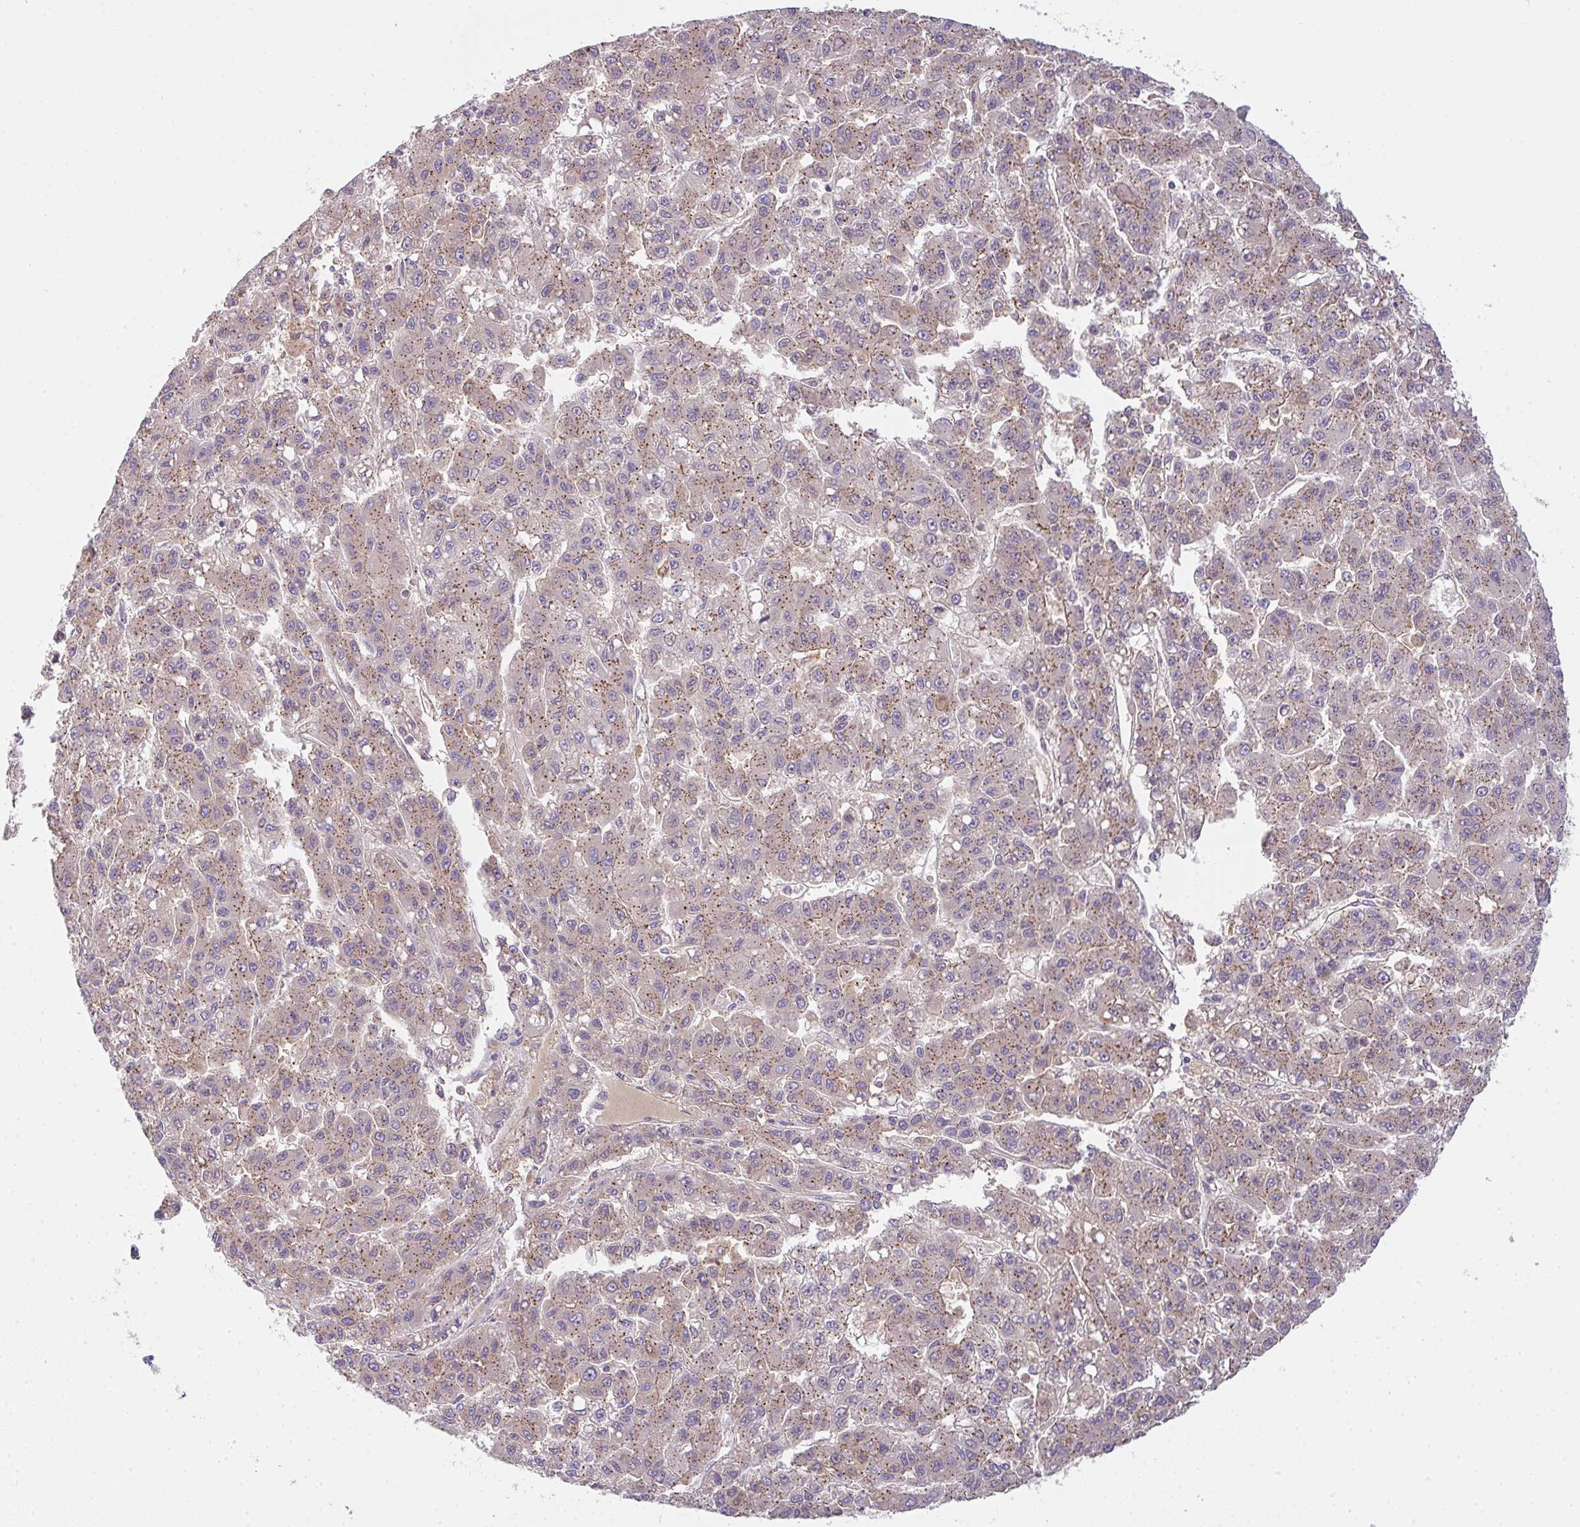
{"staining": {"intensity": "weak", "quantity": "25%-75%", "location": "cytoplasmic/membranous"}, "tissue": "liver cancer", "cell_type": "Tumor cells", "image_type": "cancer", "snomed": [{"axis": "morphology", "description": "Carcinoma, Hepatocellular, NOS"}, {"axis": "topography", "description": "Liver"}], "caption": "Immunohistochemical staining of human liver hepatocellular carcinoma reveals low levels of weak cytoplasmic/membranous expression in approximately 25%-75% of tumor cells.", "gene": "SNX5", "patient": {"sex": "male", "age": 70}}